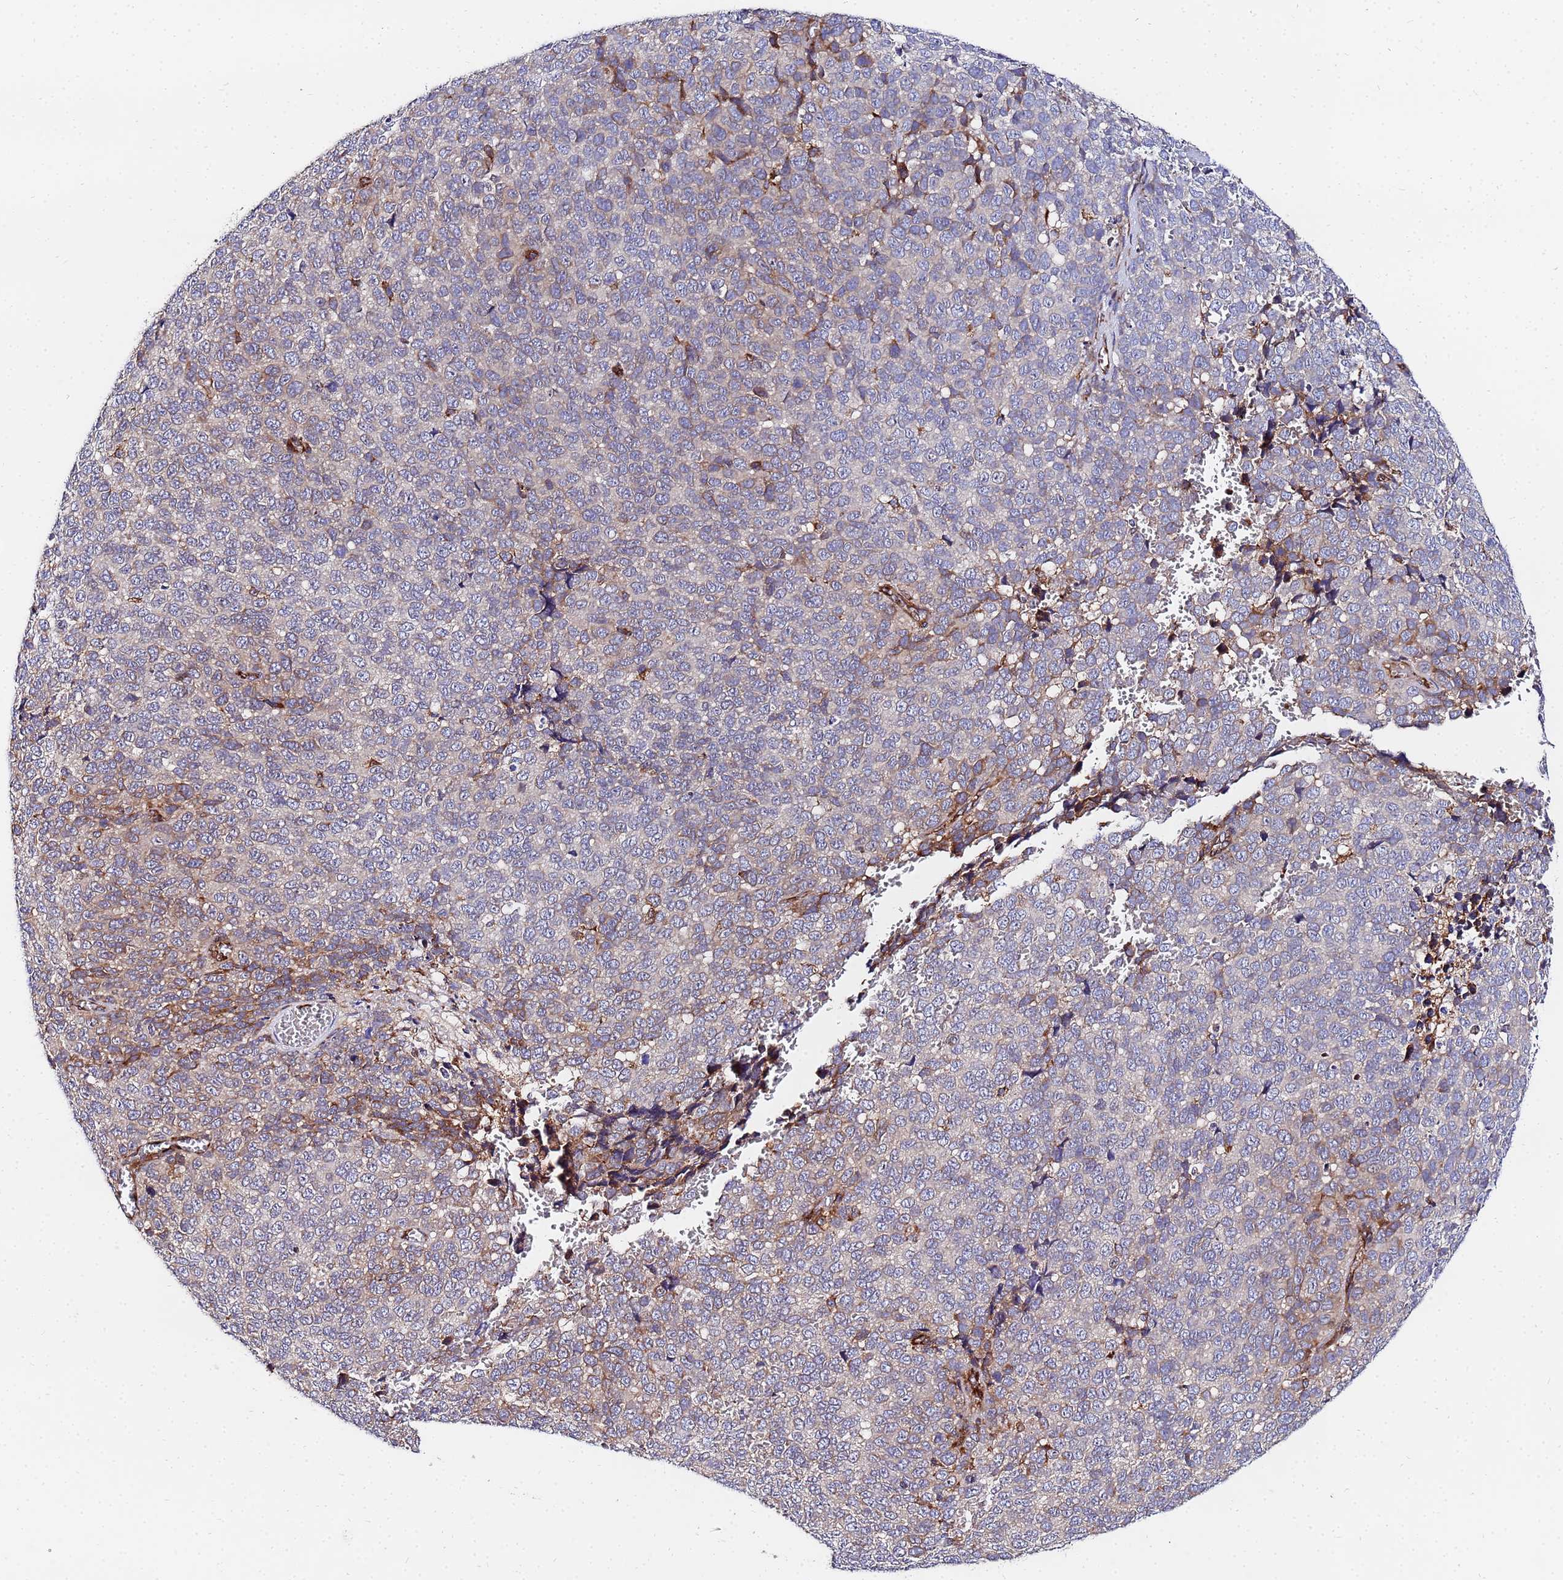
{"staining": {"intensity": "moderate", "quantity": "<25%", "location": "cytoplasmic/membranous"}, "tissue": "melanoma", "cell_type": "Tumor cells", "image_type": "cancer", "snomed": [{"axis": "morphology", "description": "Malignant melanoma, NOS"}, {"axis": "topography", "description": "Nose, NOS"}], "caption": "Melanoma stained for a protein (brown) demonstrates moderate cytoplasmic/membranous positive expression in about <25% of tumor cells.", "gene": "POM121", "patient": {"sex": "female", "age": 48}}